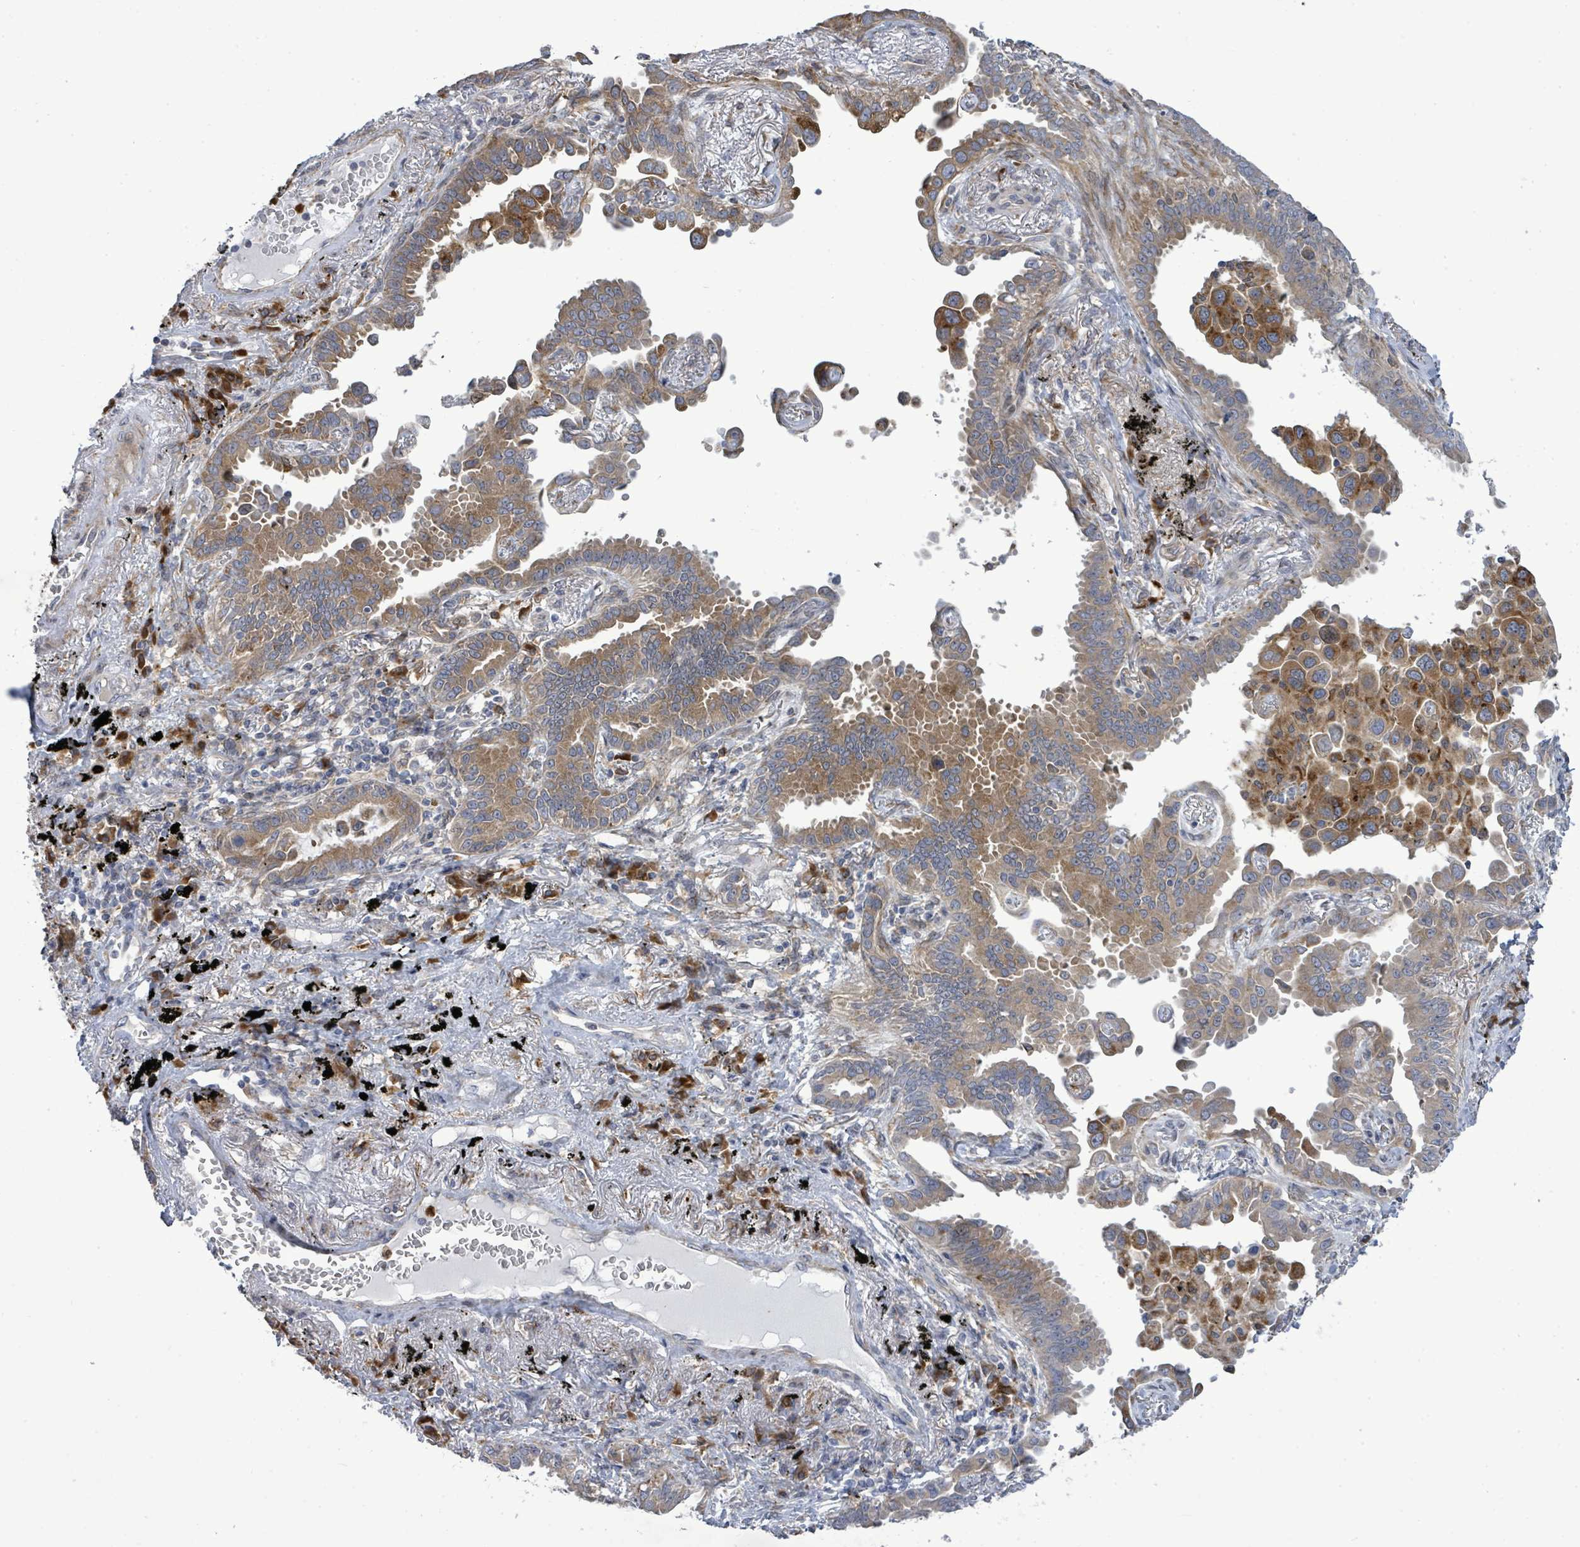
{"staining": {"intensity": "moderate", "quantity": ">75%", "location": "cytoplasmic/membranous"}, "tissue": "lung cancer", "cell_type": "Tumor cells", "image_type": "cancer", "snomed": [{"axis": "morphology", "description": "Adenocarcinoma, NOS"}, {"axis": "topography", "description": "Lung"}], "caption": "High-power microscopy captured an IHC micrograph of lung cancer, revealing moderate cytoplasmic/membranous expression in approximately >75% of tumor cells.", "gene": "SAR1A", "patient": {"sex": "male", "age": 67}}